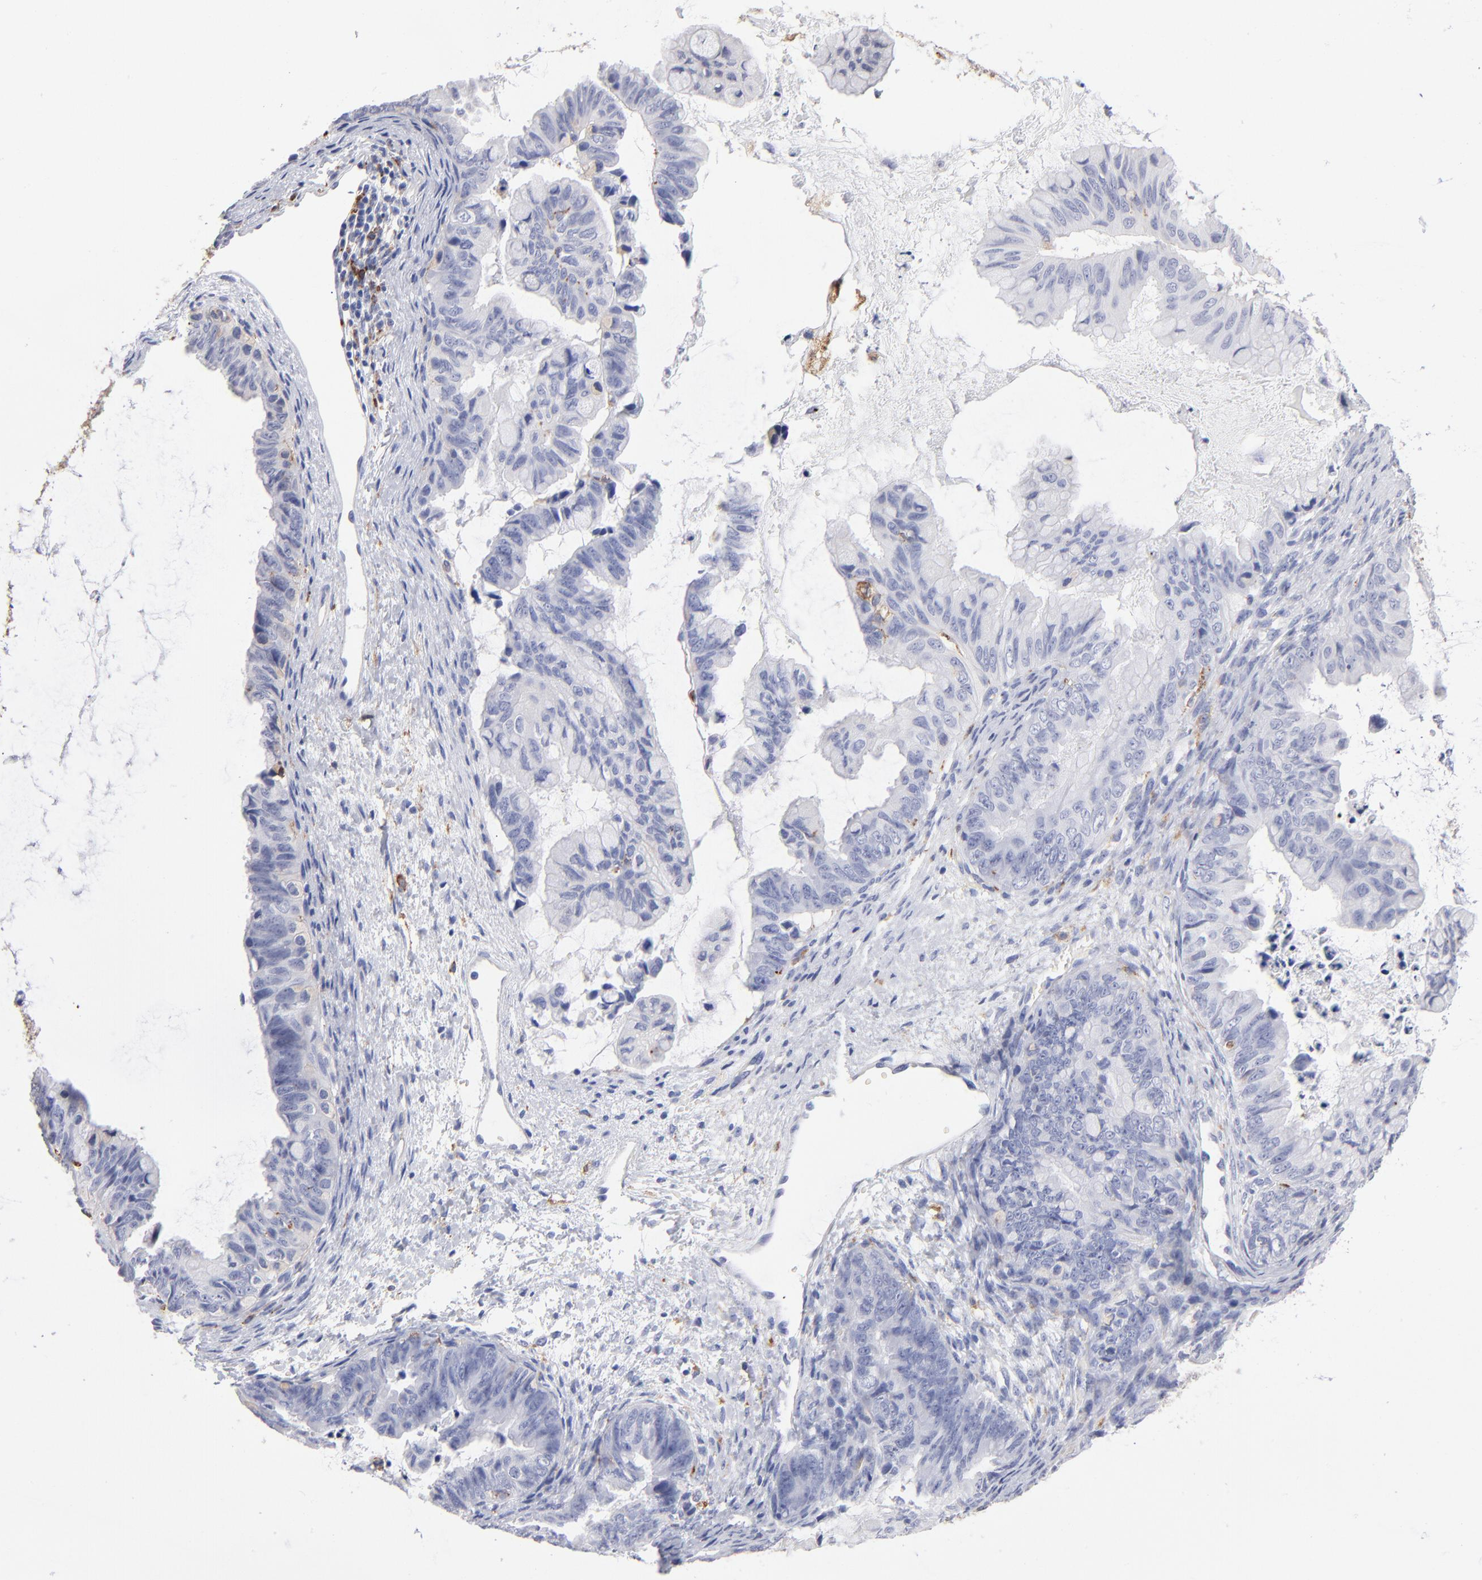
{"staining": {"intensity": "negative", "quantity": "none", "location": "none"}, "tissue": "ovarian cancer", "cell_type": "Tumor cells", "image_type": "cancer", "snomed": [{"axis": "morphology", "description": "Cystadenocarcinoma, mucinous, NOS"}, {"axis": "topography", "description": "Ovary"}], "caption": "The micrograph exhibits no staining of tumor cells in mucinous cystadenocarcinoma (ovarian). The staining is performed using DAB brown chromogen with nuclei counter-stained in using hematoxylin.", "gene": "CD180", "patient": {"sex": "female", "age": 36}}